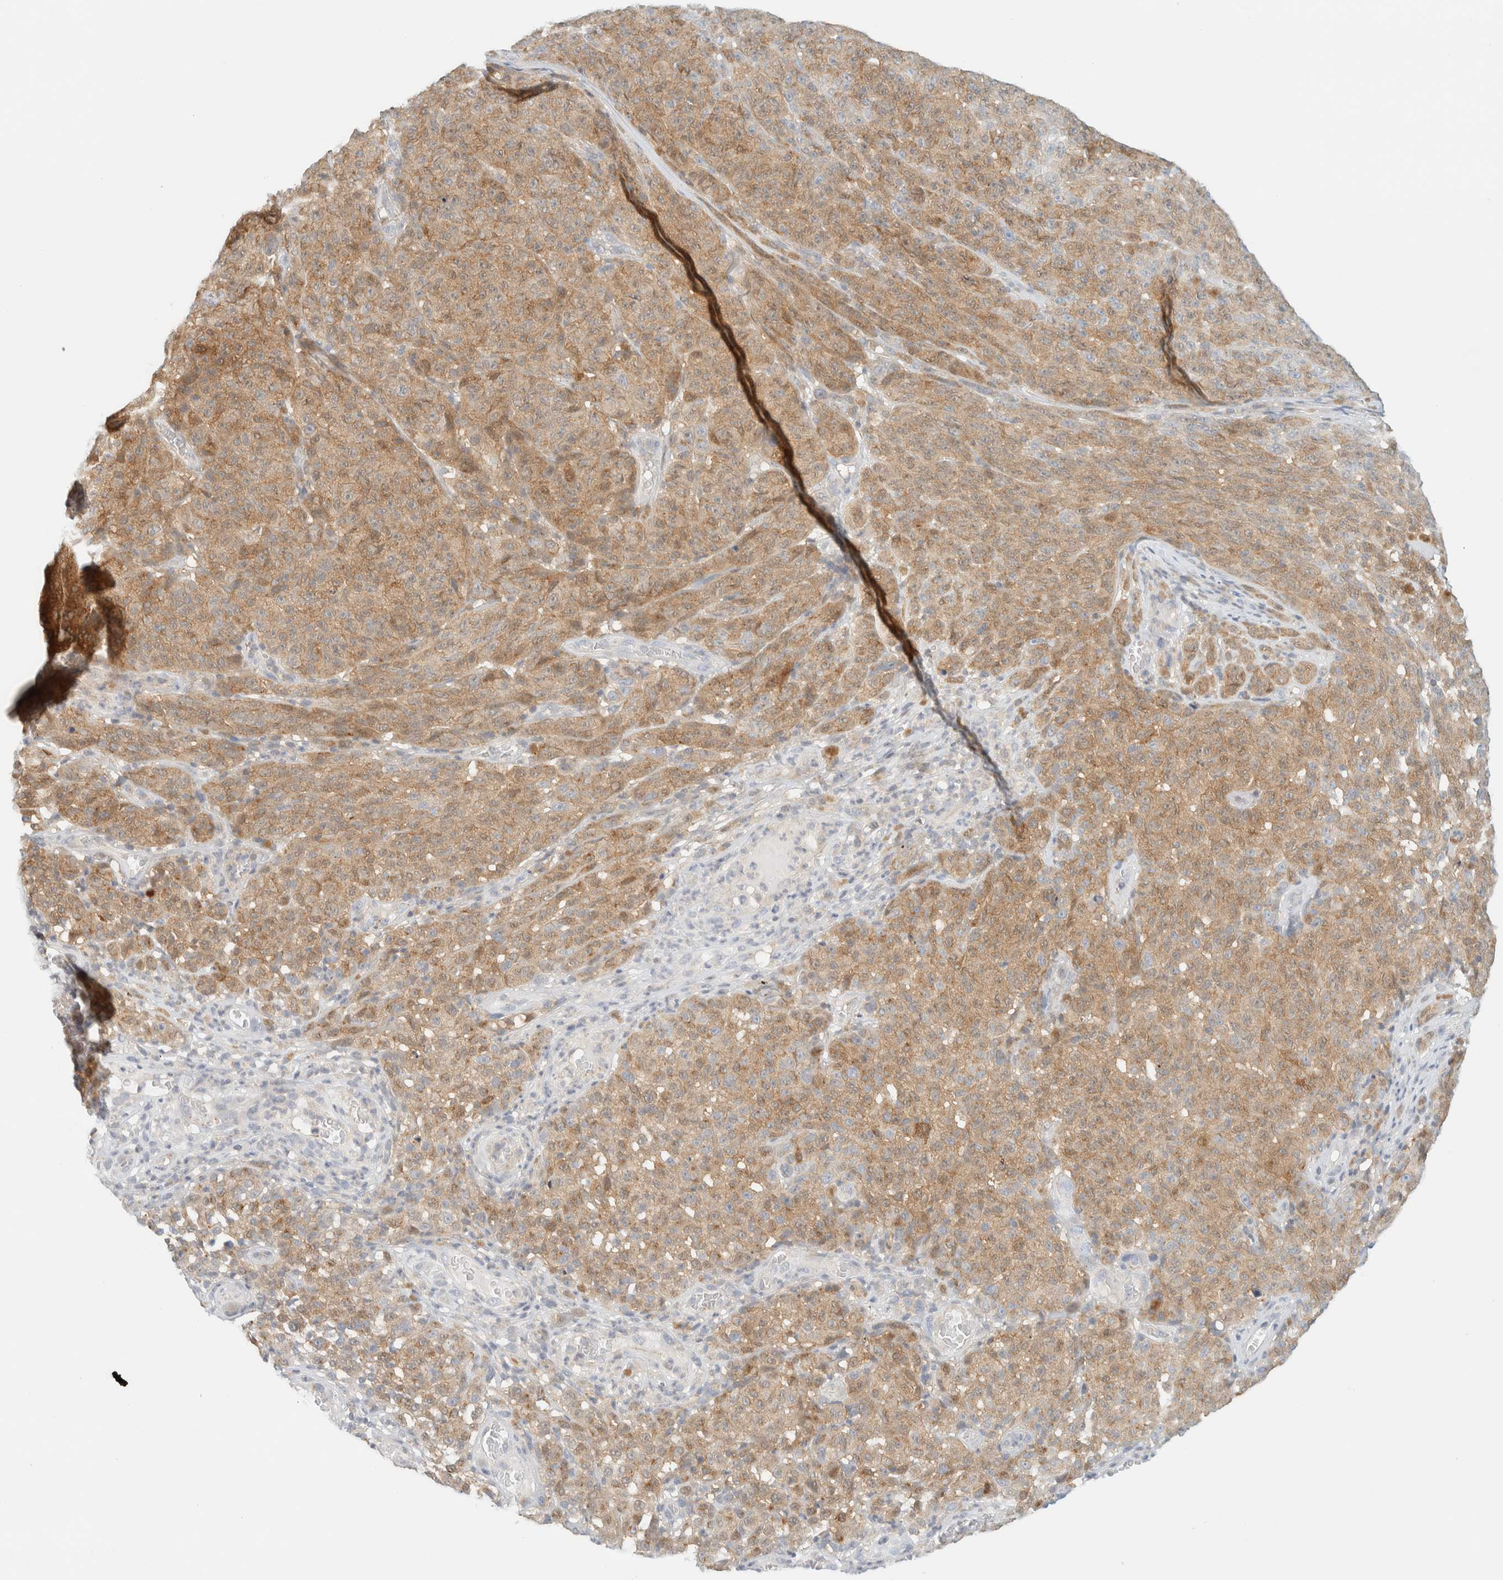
{"staining": {"intensity": "moderate", "quantity": ">75%", "location": "cytoplasmic/membranous"}, "tissue": "melanoma", "cell_type": "Tumor cells", "image_type": "cancer", "snomed": [{"axis": "morphology", "description": "Malignant melanoma, NOS"}, {"axis": "topography", "description": "Skin"}], "caption": "This histopathology image demonstrates IHC staining of melanoma, with medium moderate cytoplasmic/membranous expression in approximately >75% of tumor cells.", "gene": "PCYT2", "patient": {"sex": "female", "age": 82}}